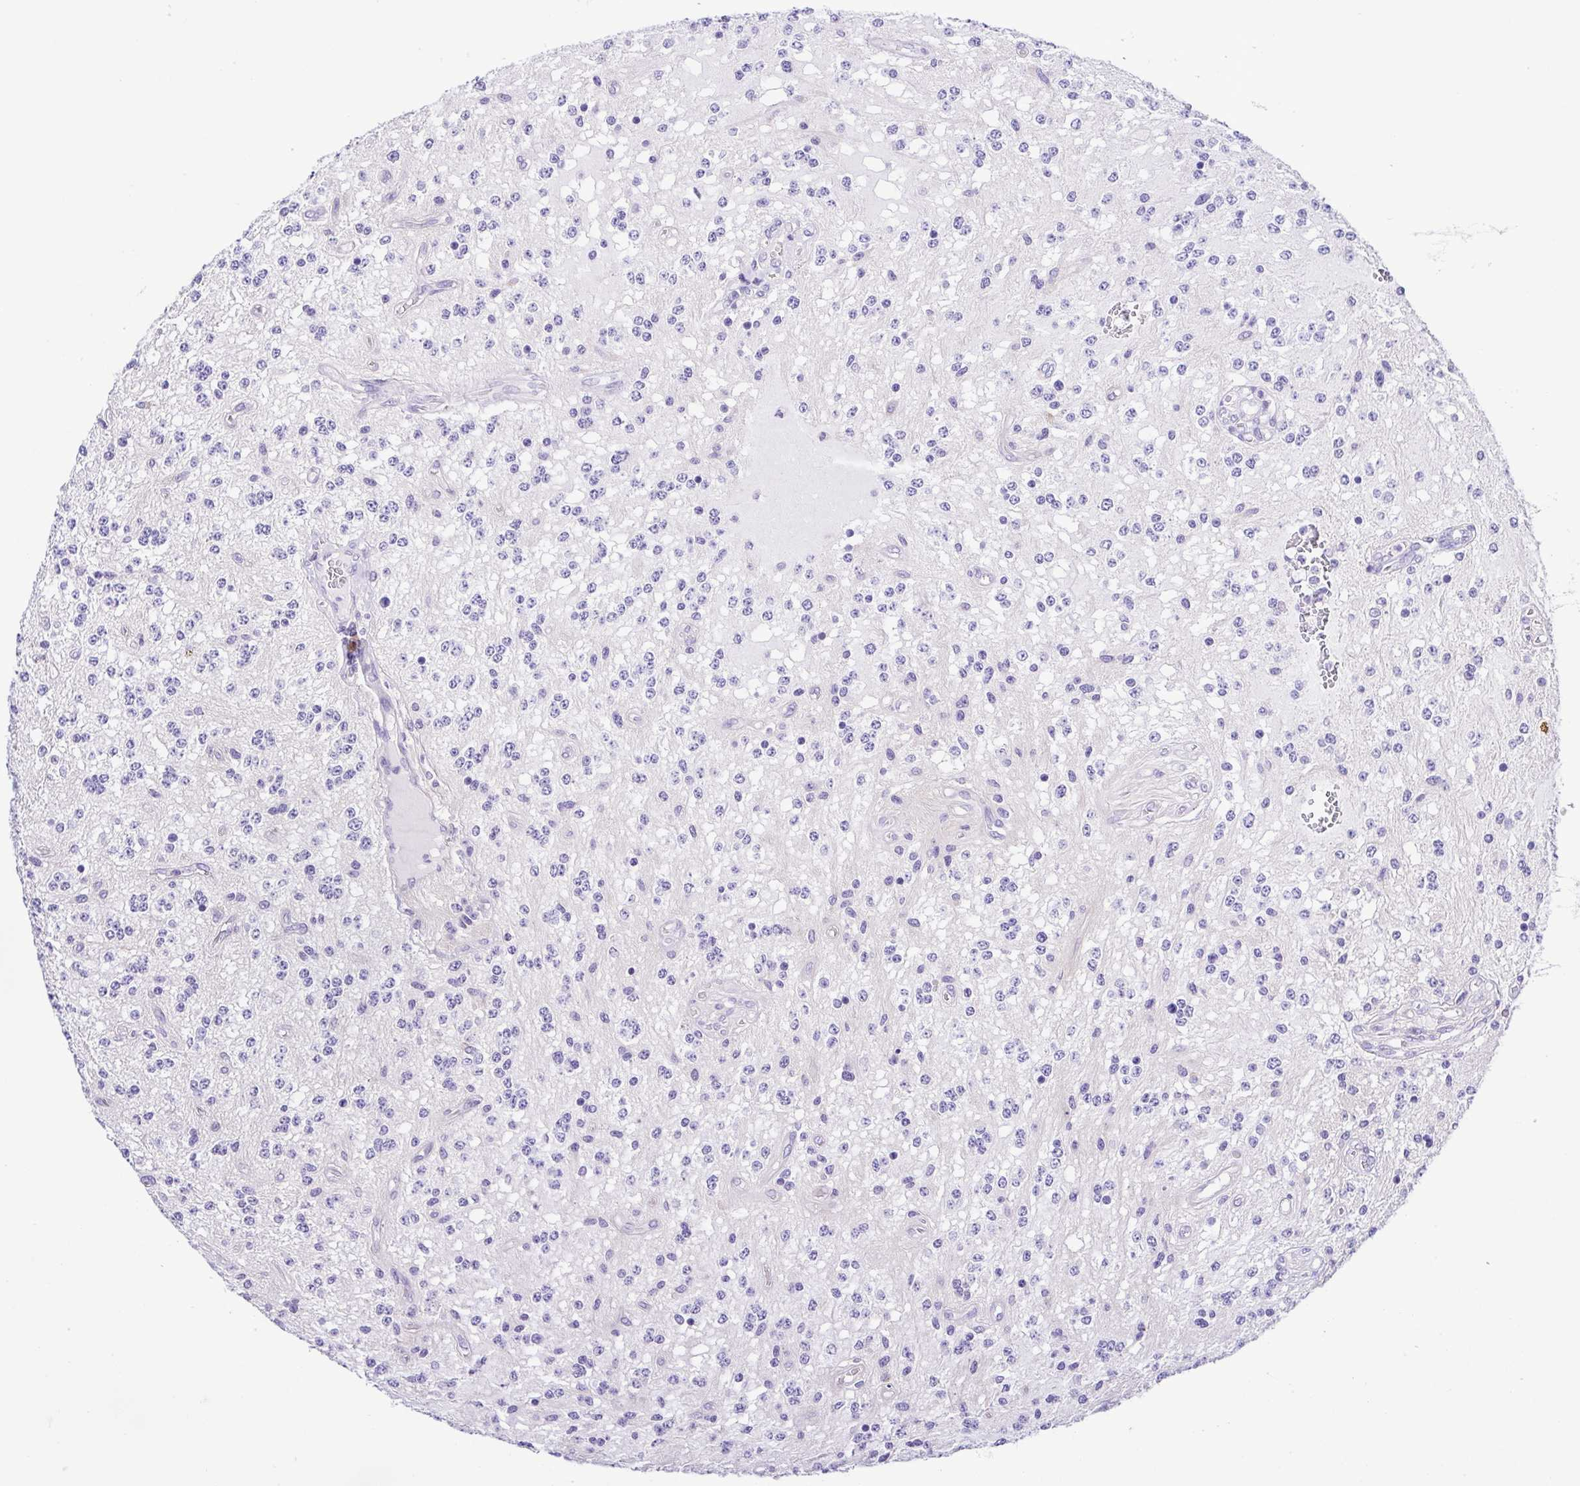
{"staining": {"intensity": "negative", "quantity": "none", "location": "none"}, "tissue": "glioma", "cell_type": "Tumor cells", "image_type": "cancer", "snomed": [{"axis": "morphology", "description": "Glioma, malignant, Low grade"}, {"axis": "topography", "description": "Cerebellum"}], "caption": "Tumor cells are negative for brown protein staining in glioma.", "gene": "GPR182", "patient": {"sex": "female", "age": 14}}